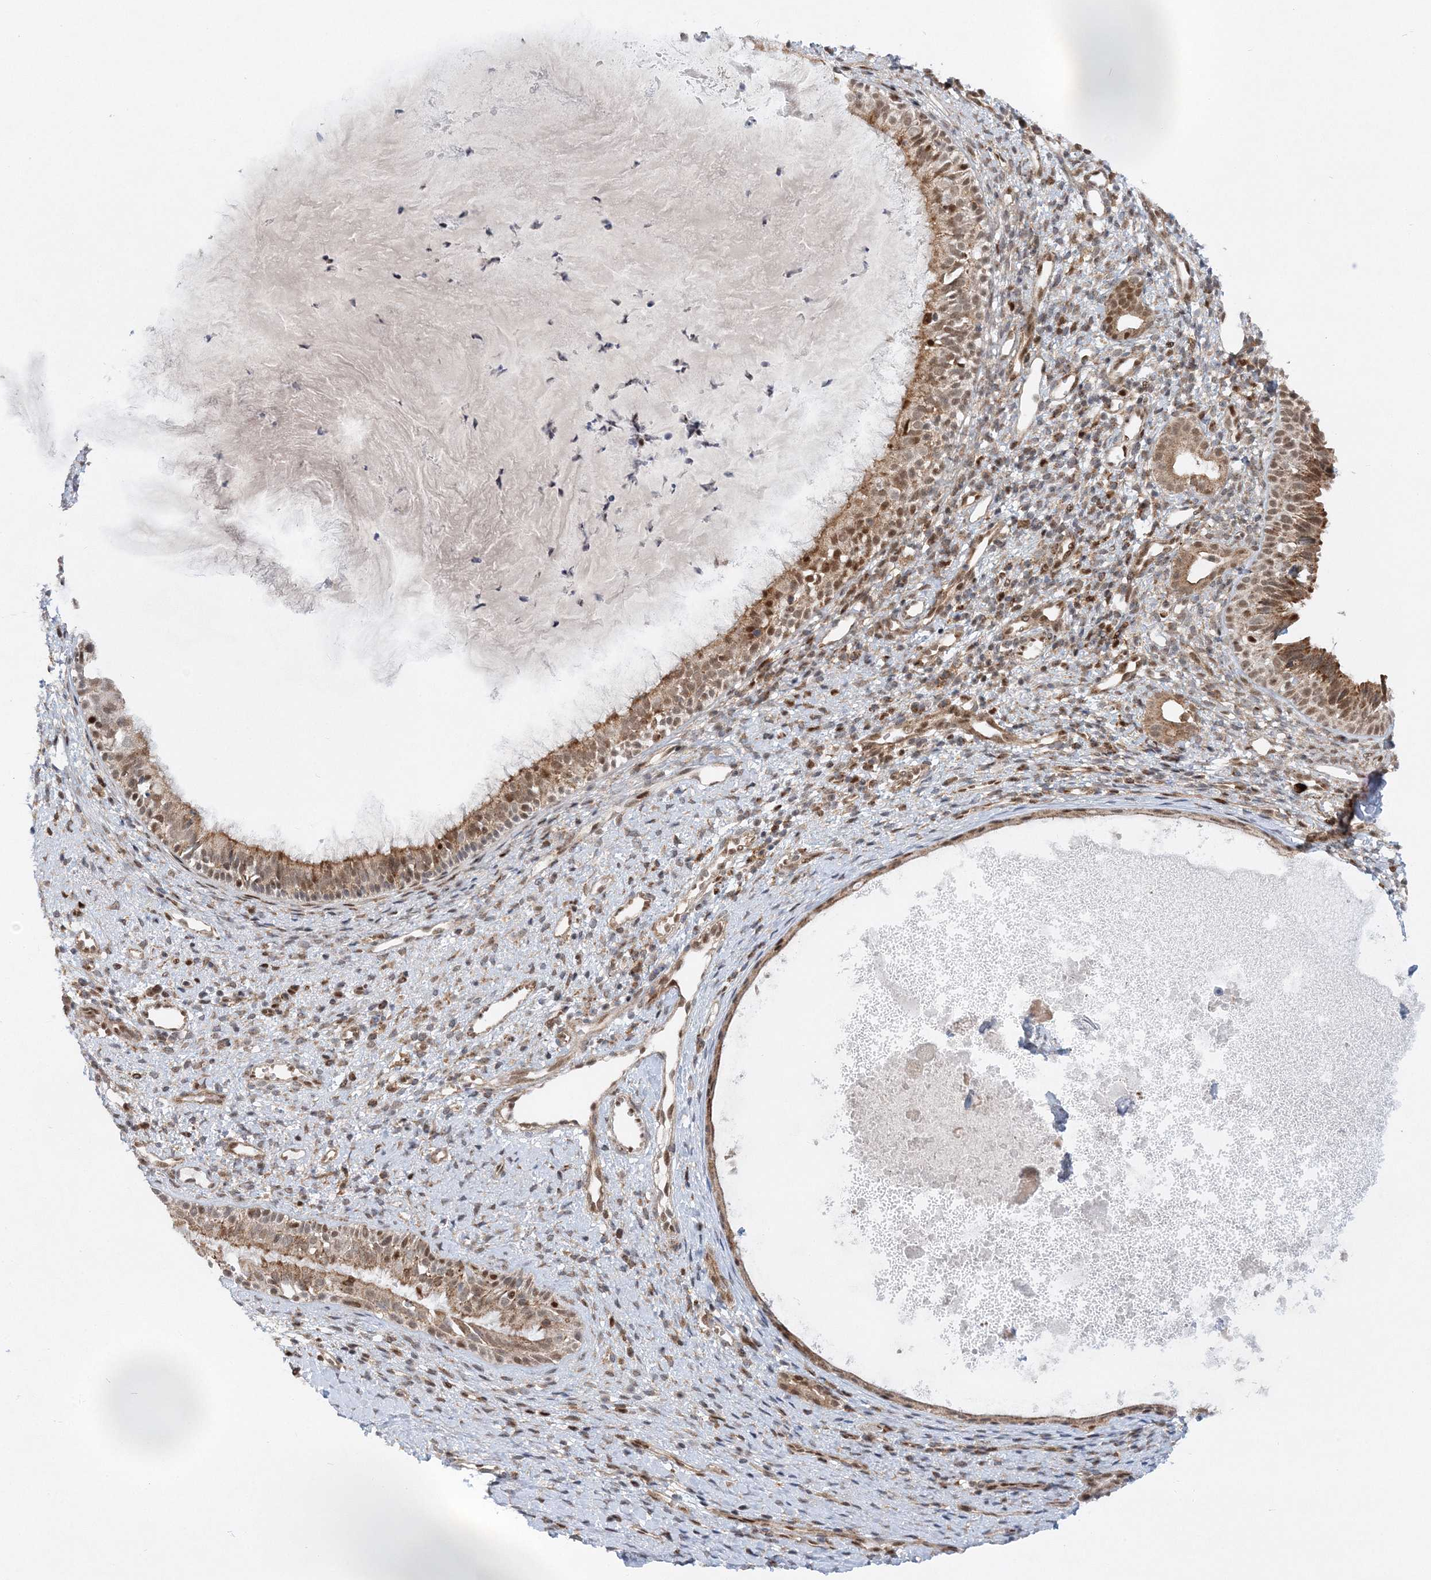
{"staining": {"intensity": "moderate", "quantity": ">75%", "location": "cytoplasmic/membranous,nuclear"}, "tissue": "nasopharynx", "cell_type": "Respiratory epithelial cells", "image_type": "normal", "snomed": [{"axis": "morphology", "description": "Normal tissue, NOS"}, {"axis": "topography", "description": "Nasopharynx"}], "caption": "An image of nasopharynx stained for a protein displays moderate cytoplasmic/membranous,nuclear brown staining in respiratory epithelial cells.", "gene": "RAB11FIP2", "patient": {"sex": "male", "age": 22}}